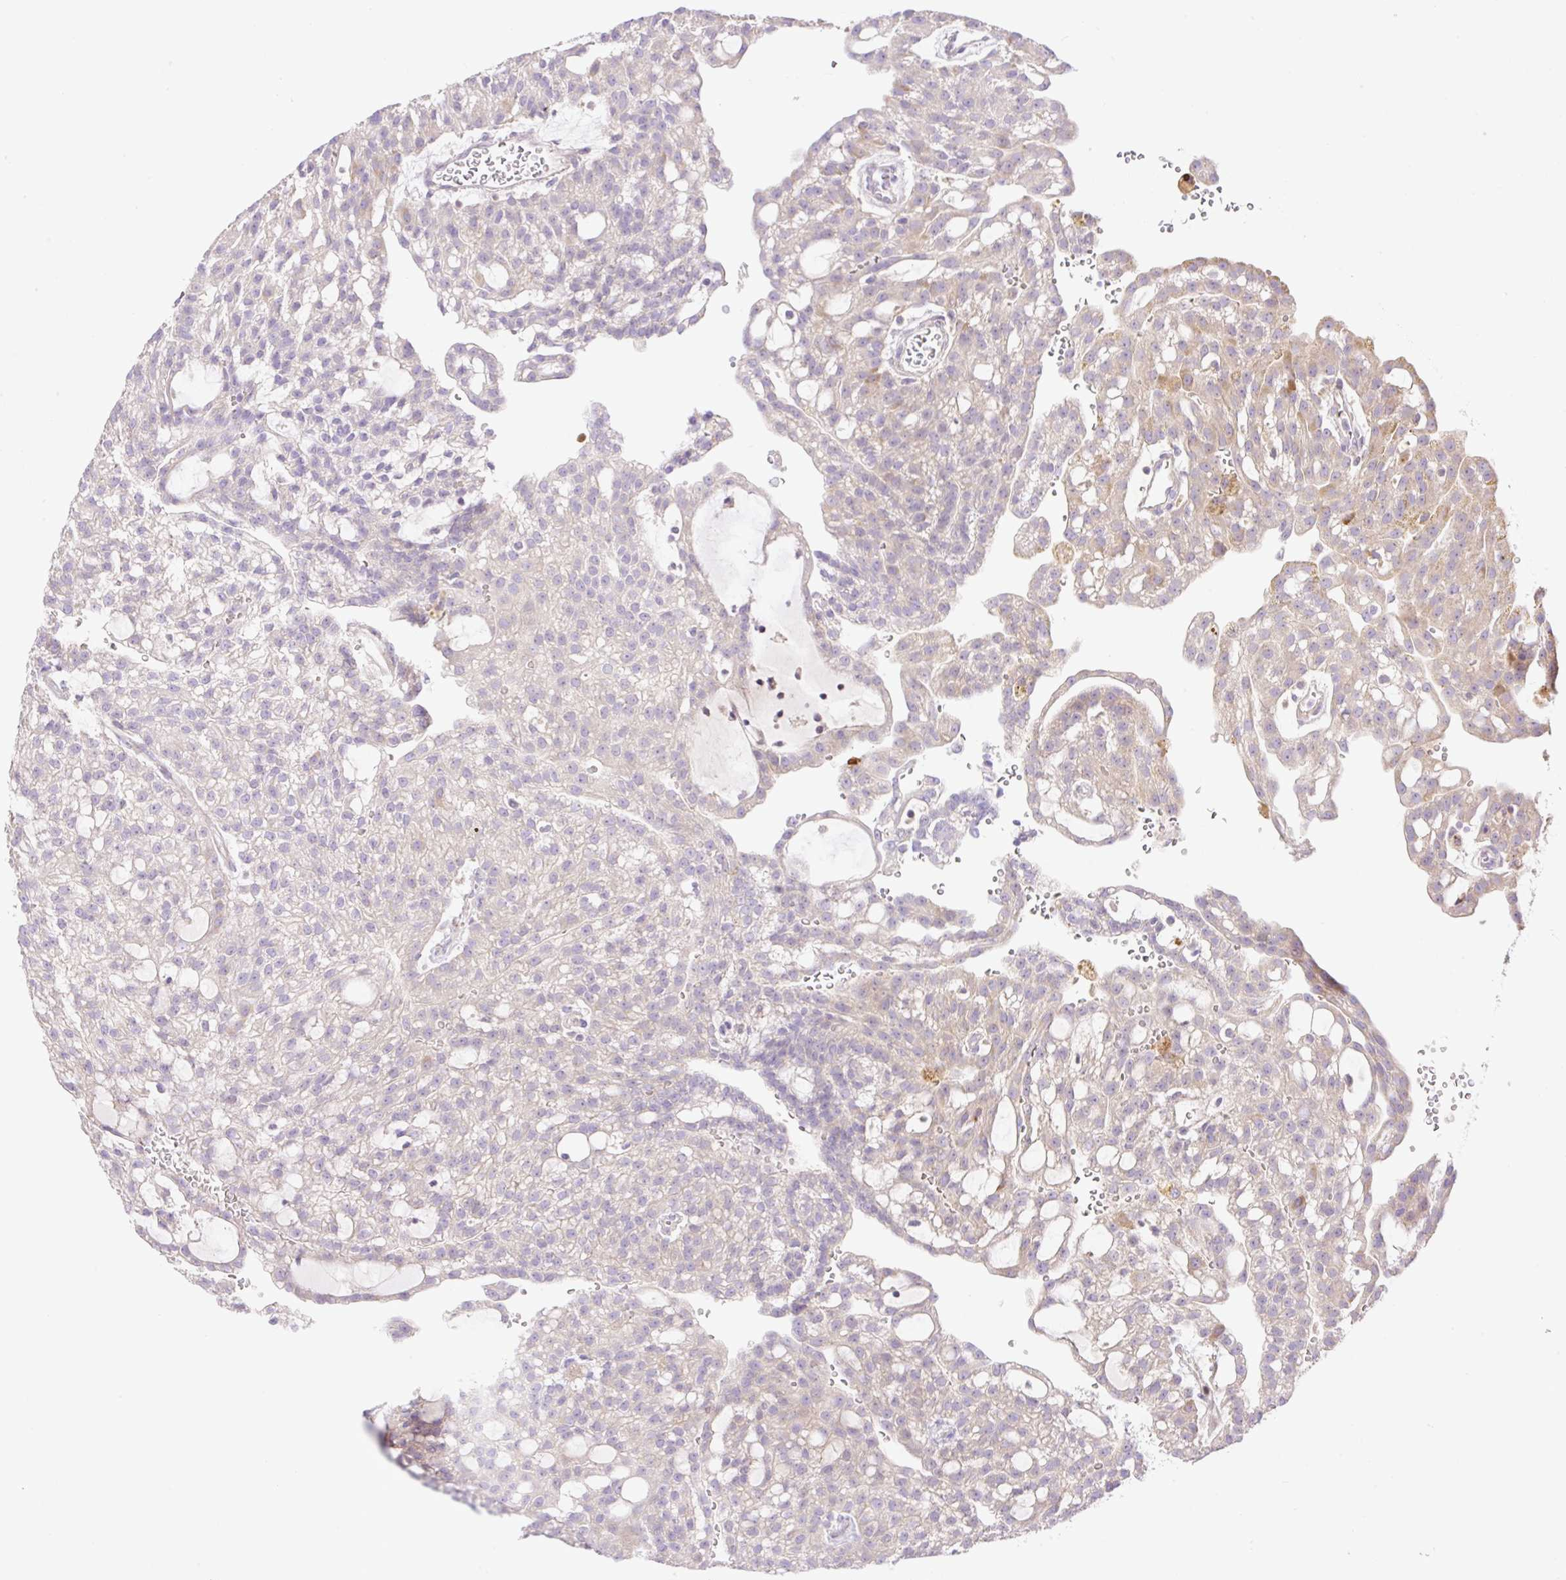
{"staining": {"intensity": "weak", "quantity": "<25%", "location": "cytoplasmic/membranous"}, "tissue": "renal cancer", "cell_type": "Tumor cells", "image_type": "cancer", "snomed": [{"axis": "morphology", "description": "Adenocarcinoma, NOS"}, {"axis": "topography", "description": "Kidney"}], "caption": "An immunohistochemistry image of renal cancer is shown. There is no staining in tumor cells of renal cancer.", "gene": "VPS25", "patient": {"sex": "male", "age": 63}}